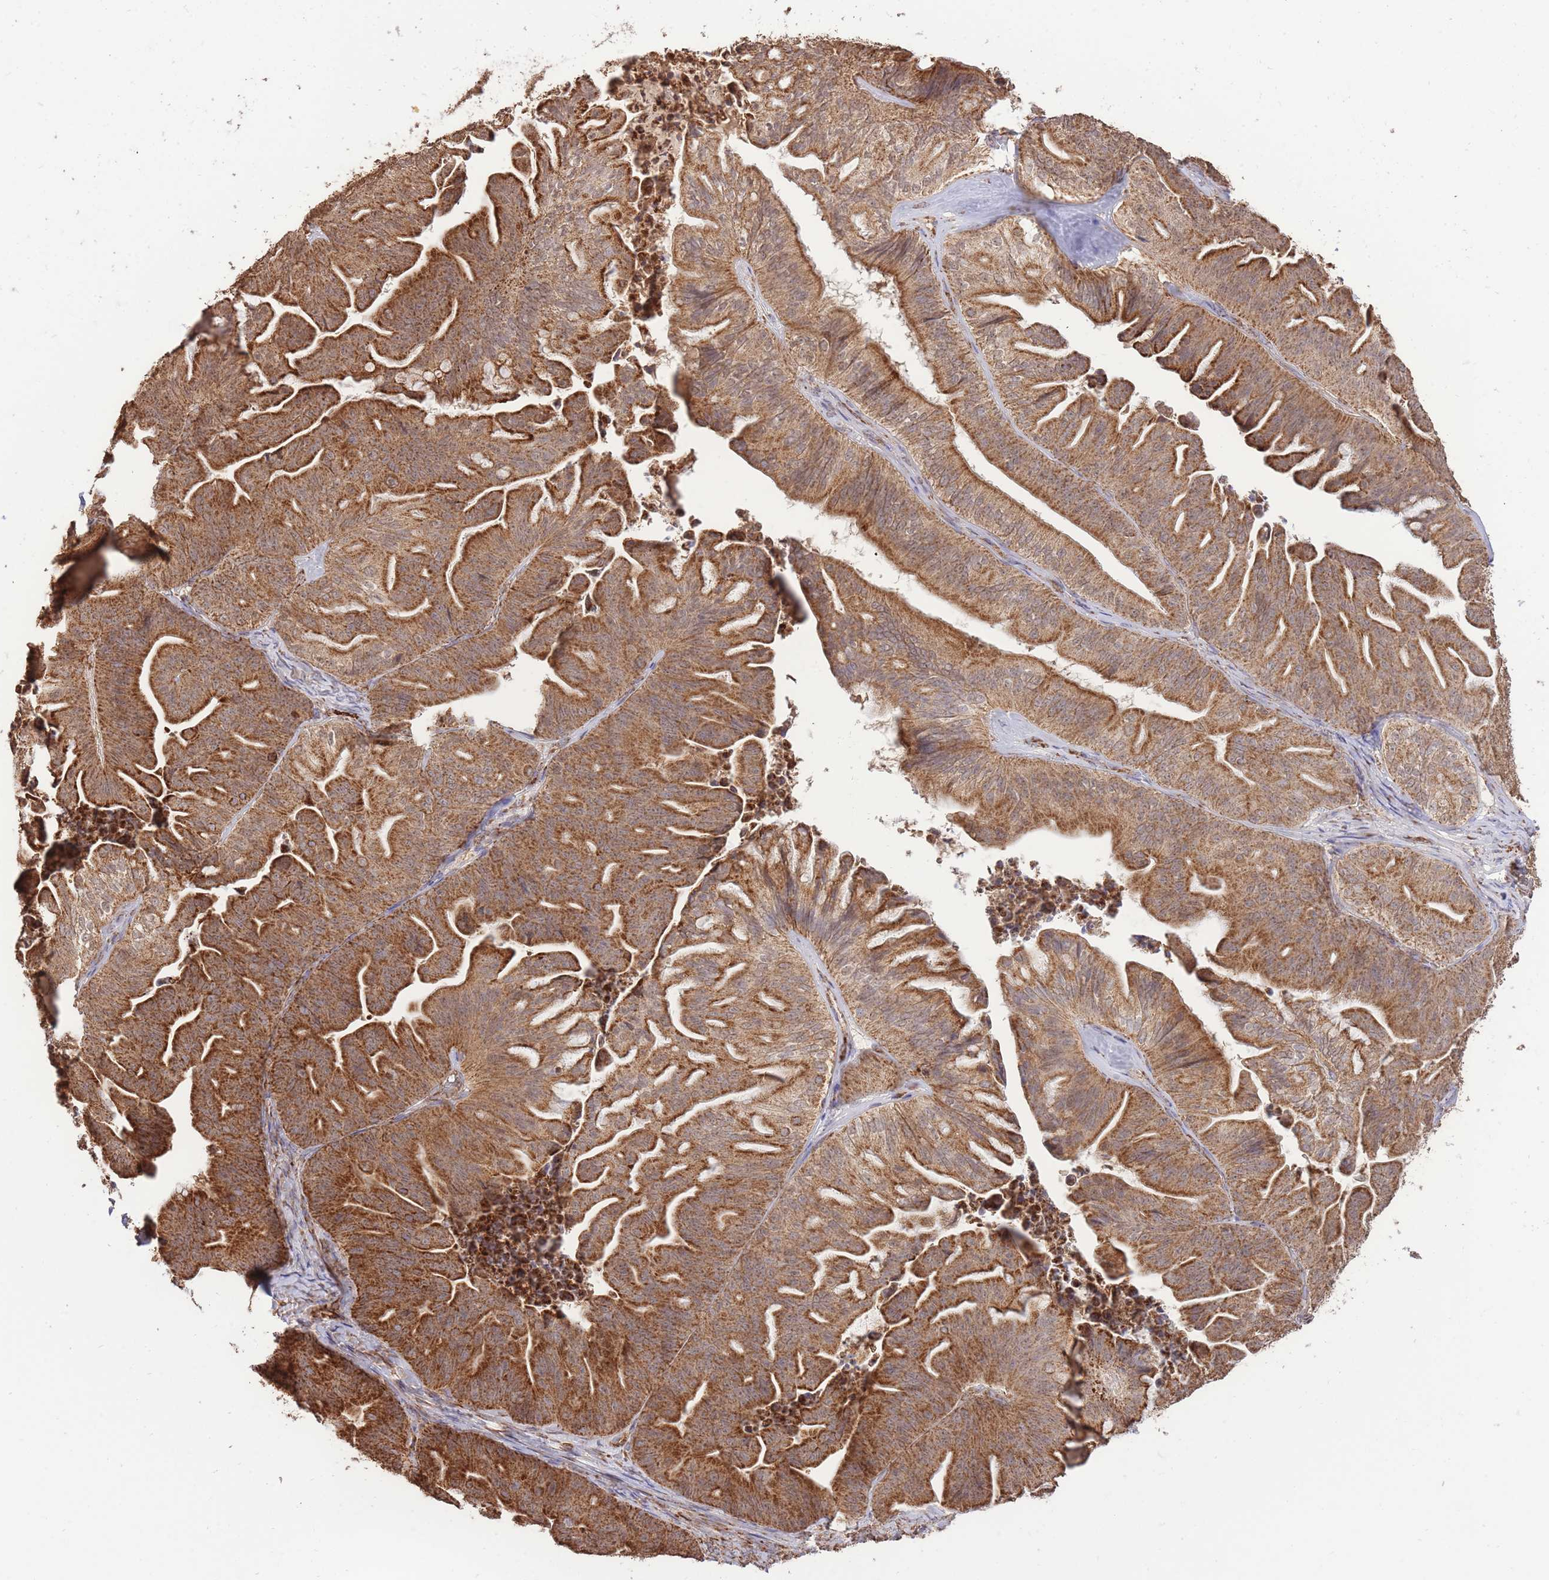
{"staining": {"intensity": "strong", "quantity": ">75%", "location": "cytoplasmic/membranous"}, "tissue": "ovarian cancer", "cell_type": "Tumor cells", "image_type": "cancer", "snomed": [{"axis": "morphology", "description": "Cystadenocarcinoma, mucinous, NOS"}, {"axis": "topography", "description": "Ovary"}], "caption": "Protein analysis of ovarian mucinous cystadenocarcinoma tissue shows strong cytoplasmic/membranous staining in about >75% of tumor cells.", "gene": "PREP", "patient": {"sex": "female", "age": 67}}